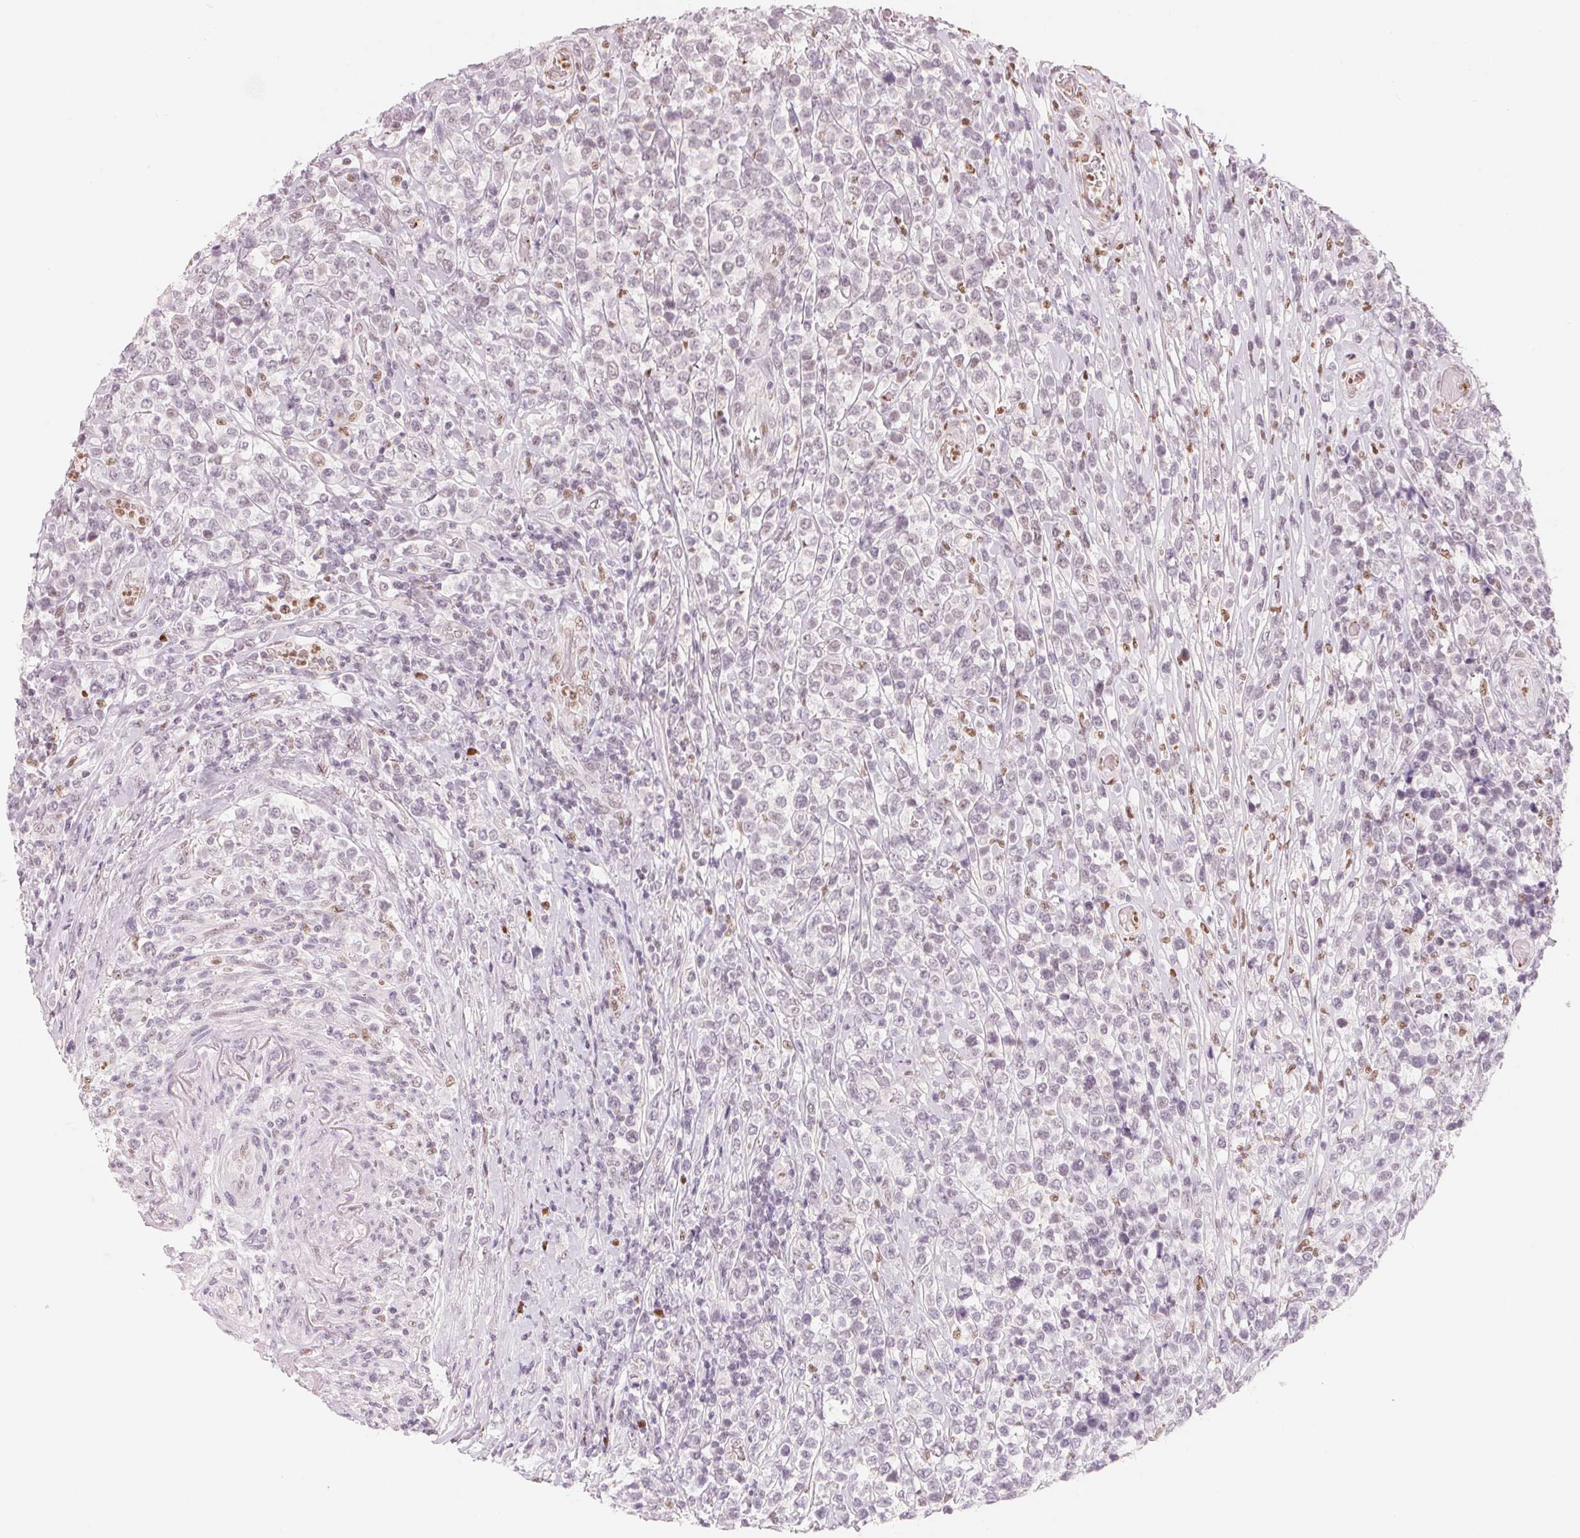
{"staining": {"intensity": "negative", "quantity": "none", "location": "none"}, "tissue": "lymphoma", "cell_type": "Tumor cells", "image_type": "cancer", "snomed": [{"axis": "morphology", "description": "Malignant lymphoma, non-Hodgkin's type, High grade"}, {"axis": "topography", "description": "Soft tissue"}], "caption": "Tumor cells show no significant expression in high-grade malignant lymphoma, non-Hodgkin's type.", "gene": "ARHGAP22", "patient": {"sex": "female", "age": 56}}